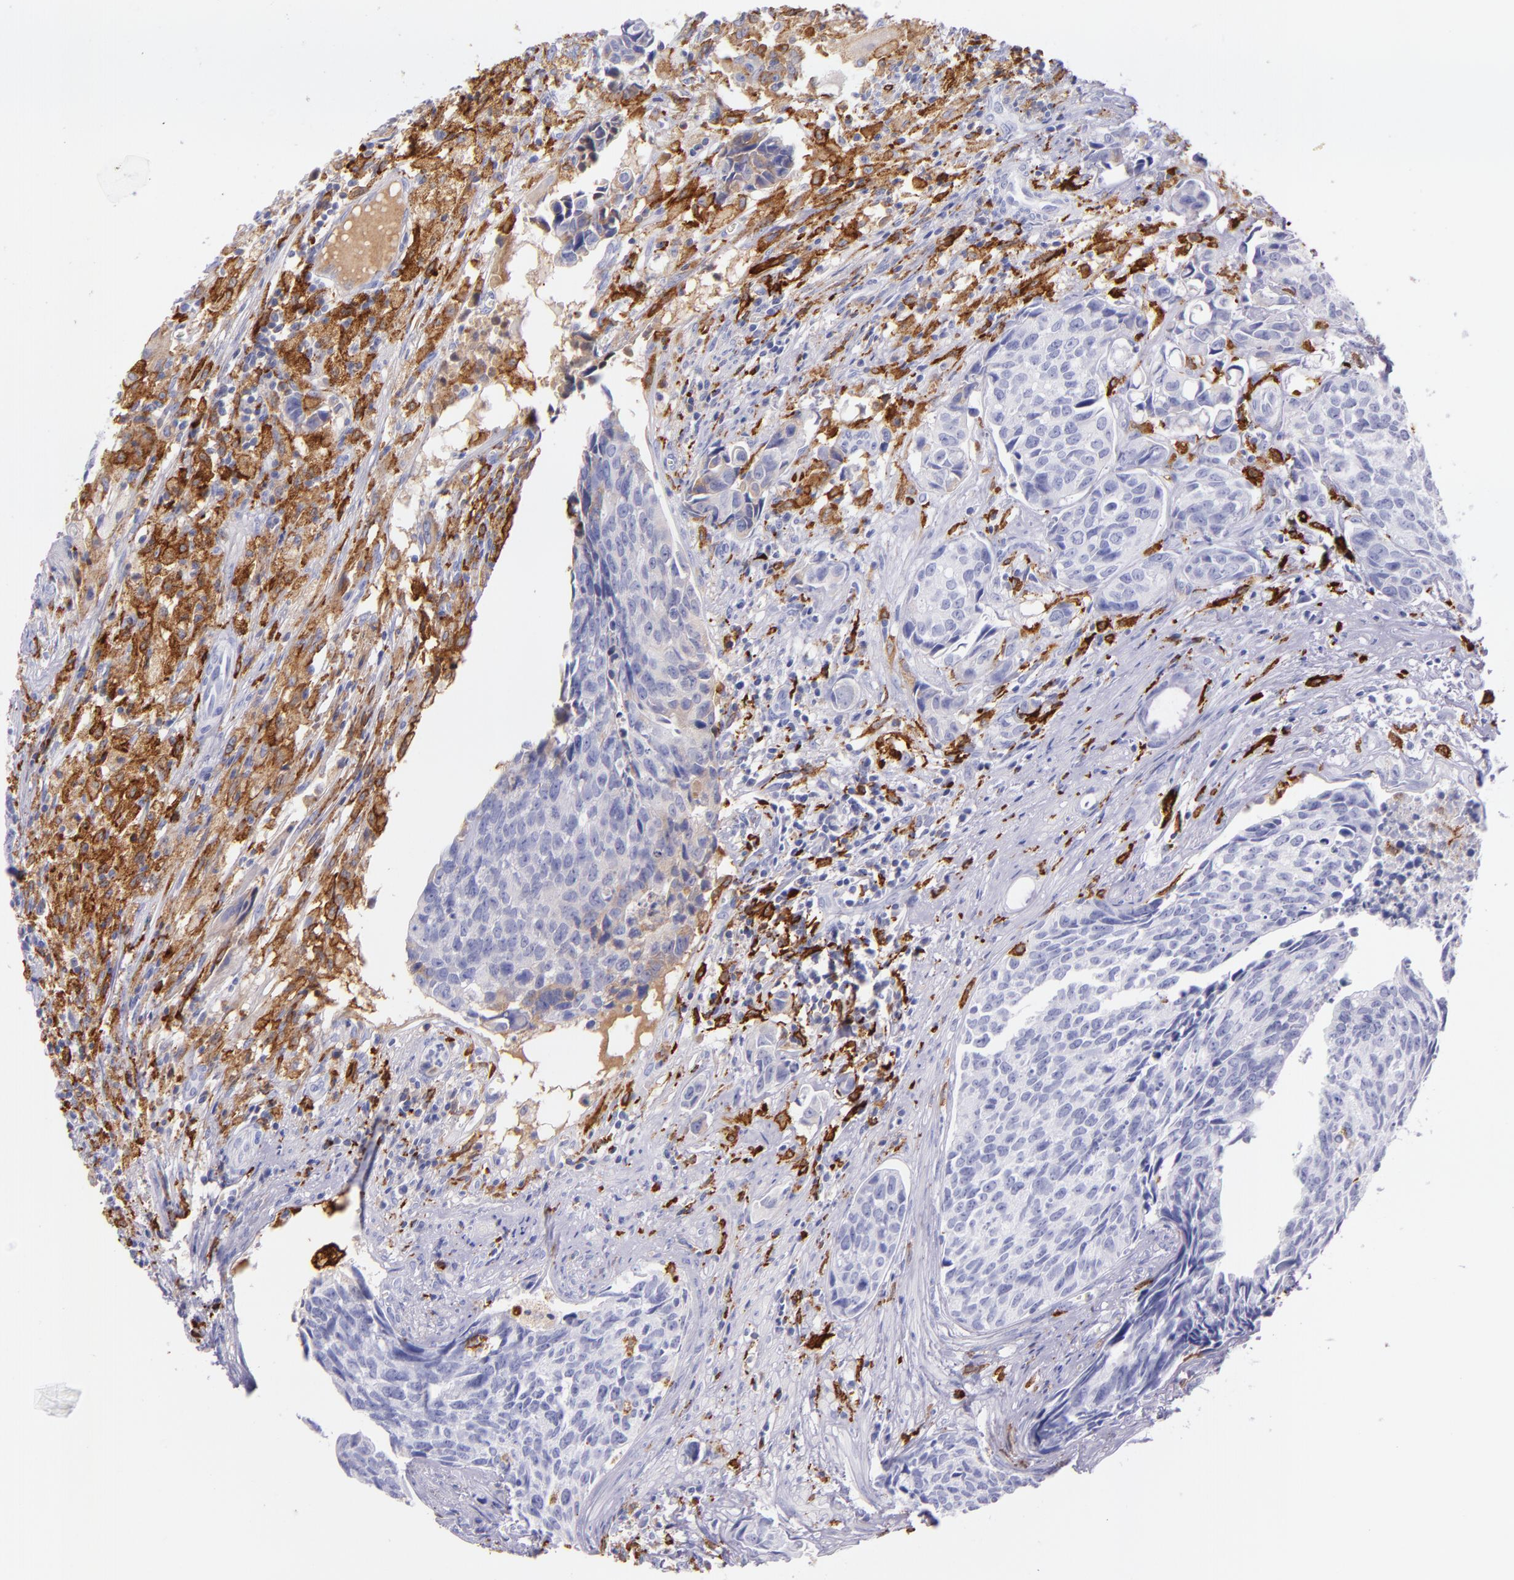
{"staining": {"intensity": "negative", "quantity": "none", "location": "none"}, "tissue": "urothelial cancer", "cell_type": "Tumor cells", "image_type": "cancer", "snomed": [{"axis": "morphology", "description": "Urothelial carcinoma, High grade"}, {"axis": "topography", "description": "Urinary bladder"}], "caption": "Immunohistochemistry (IHC) histopathology image of urothelial cancer stained for a protein (brown), which shows no expression in tumor cells.", "gene": "CD163", "patient": {"sex": "male", "age": 81}}